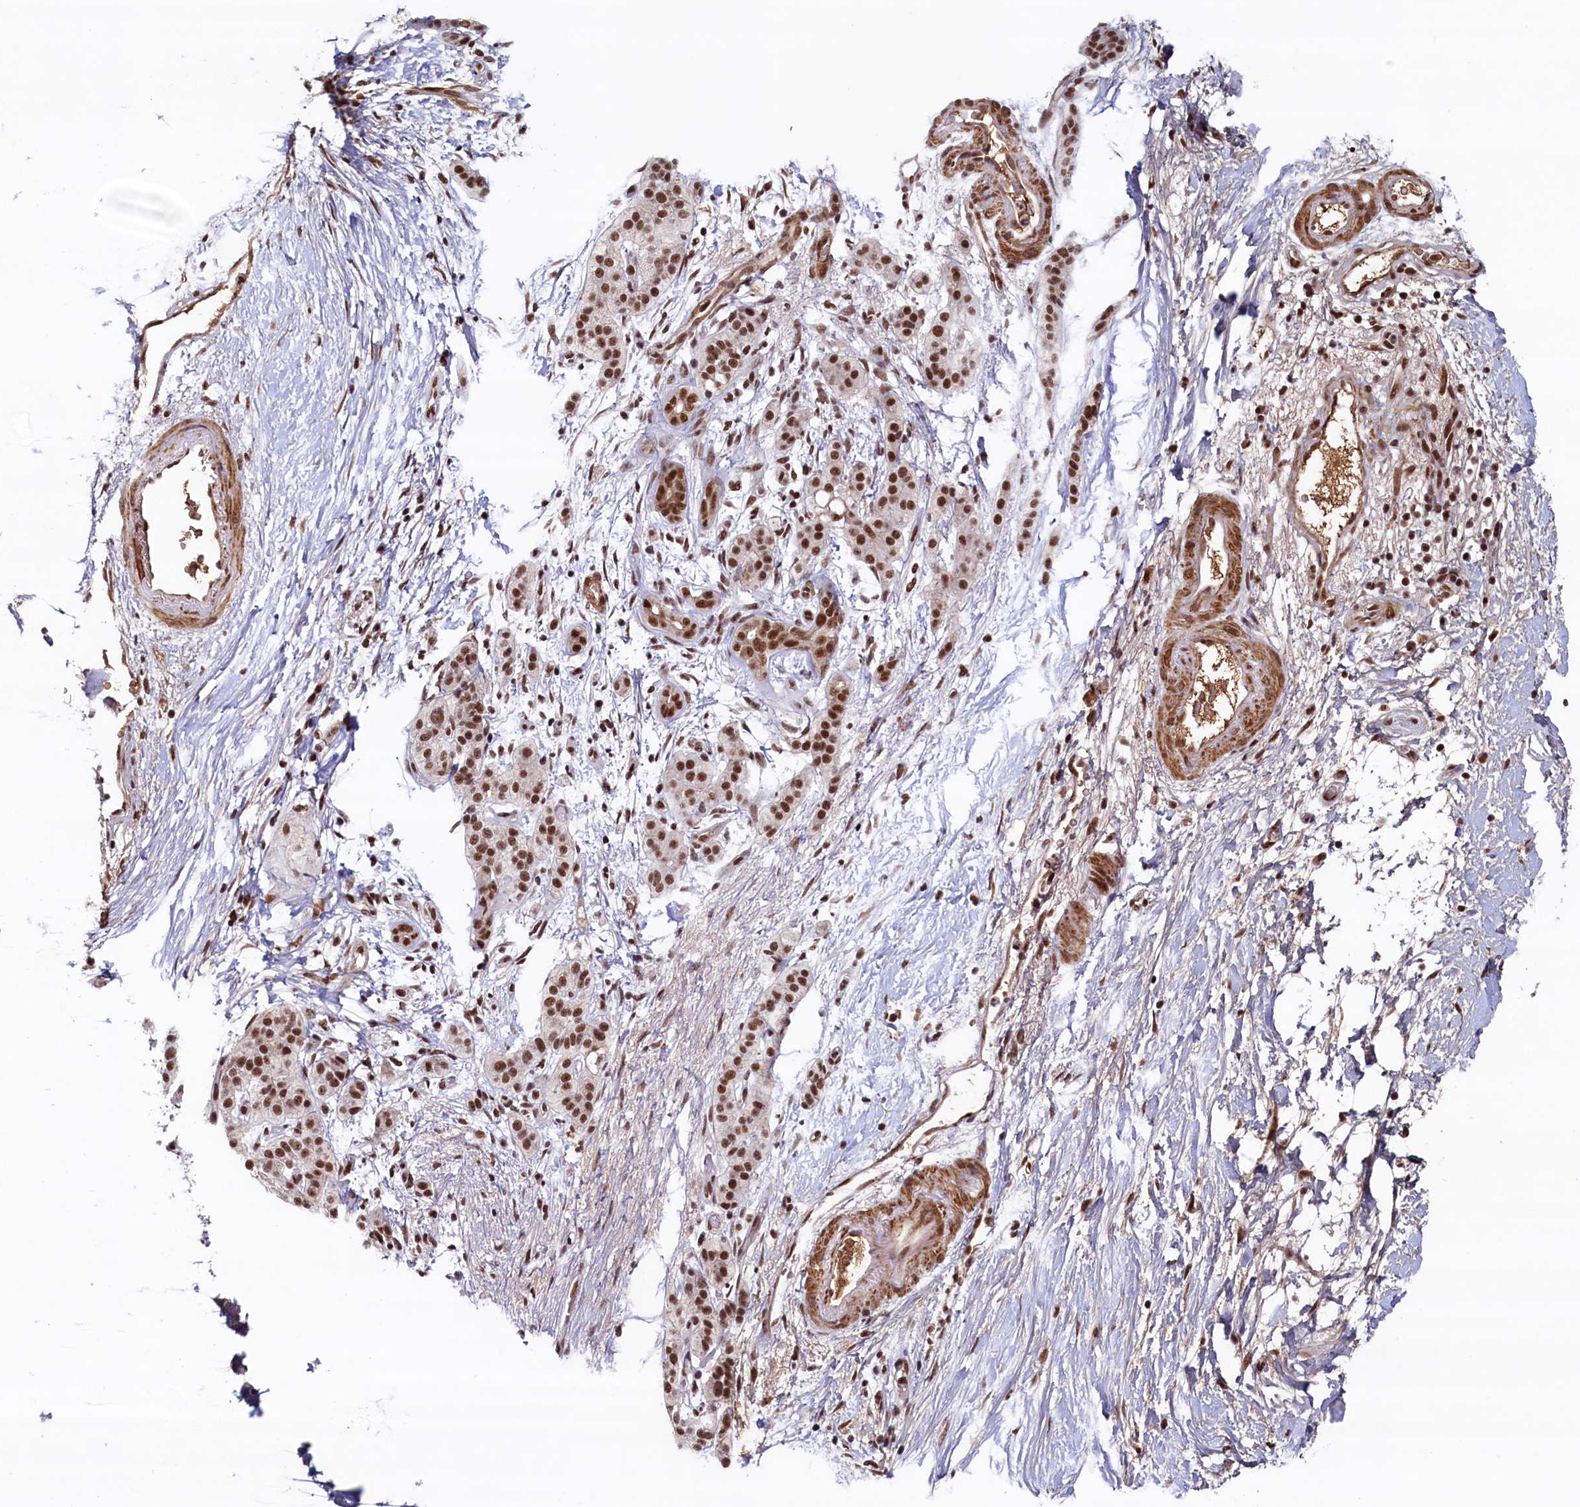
{"staining": {"intensity": "strong", "quantity": ">75%", "location": "nuclear"}, "tissue": "pancreatic cancer", "cell_type": "Tumor cells", "image_type": "cancer", "snomed": [{"axis": "morphology", "description": "Adenocarcinoma, NOS"}, {"axis": "topography", "description": "Pancreas"}], "caption": "A brown stain shows strong nuclear expression of a protein in human pancreatic adenocarcinoma tumor cells.", "gene": "ZC3H18", "patient": {"sex": "male", "age": 50}}